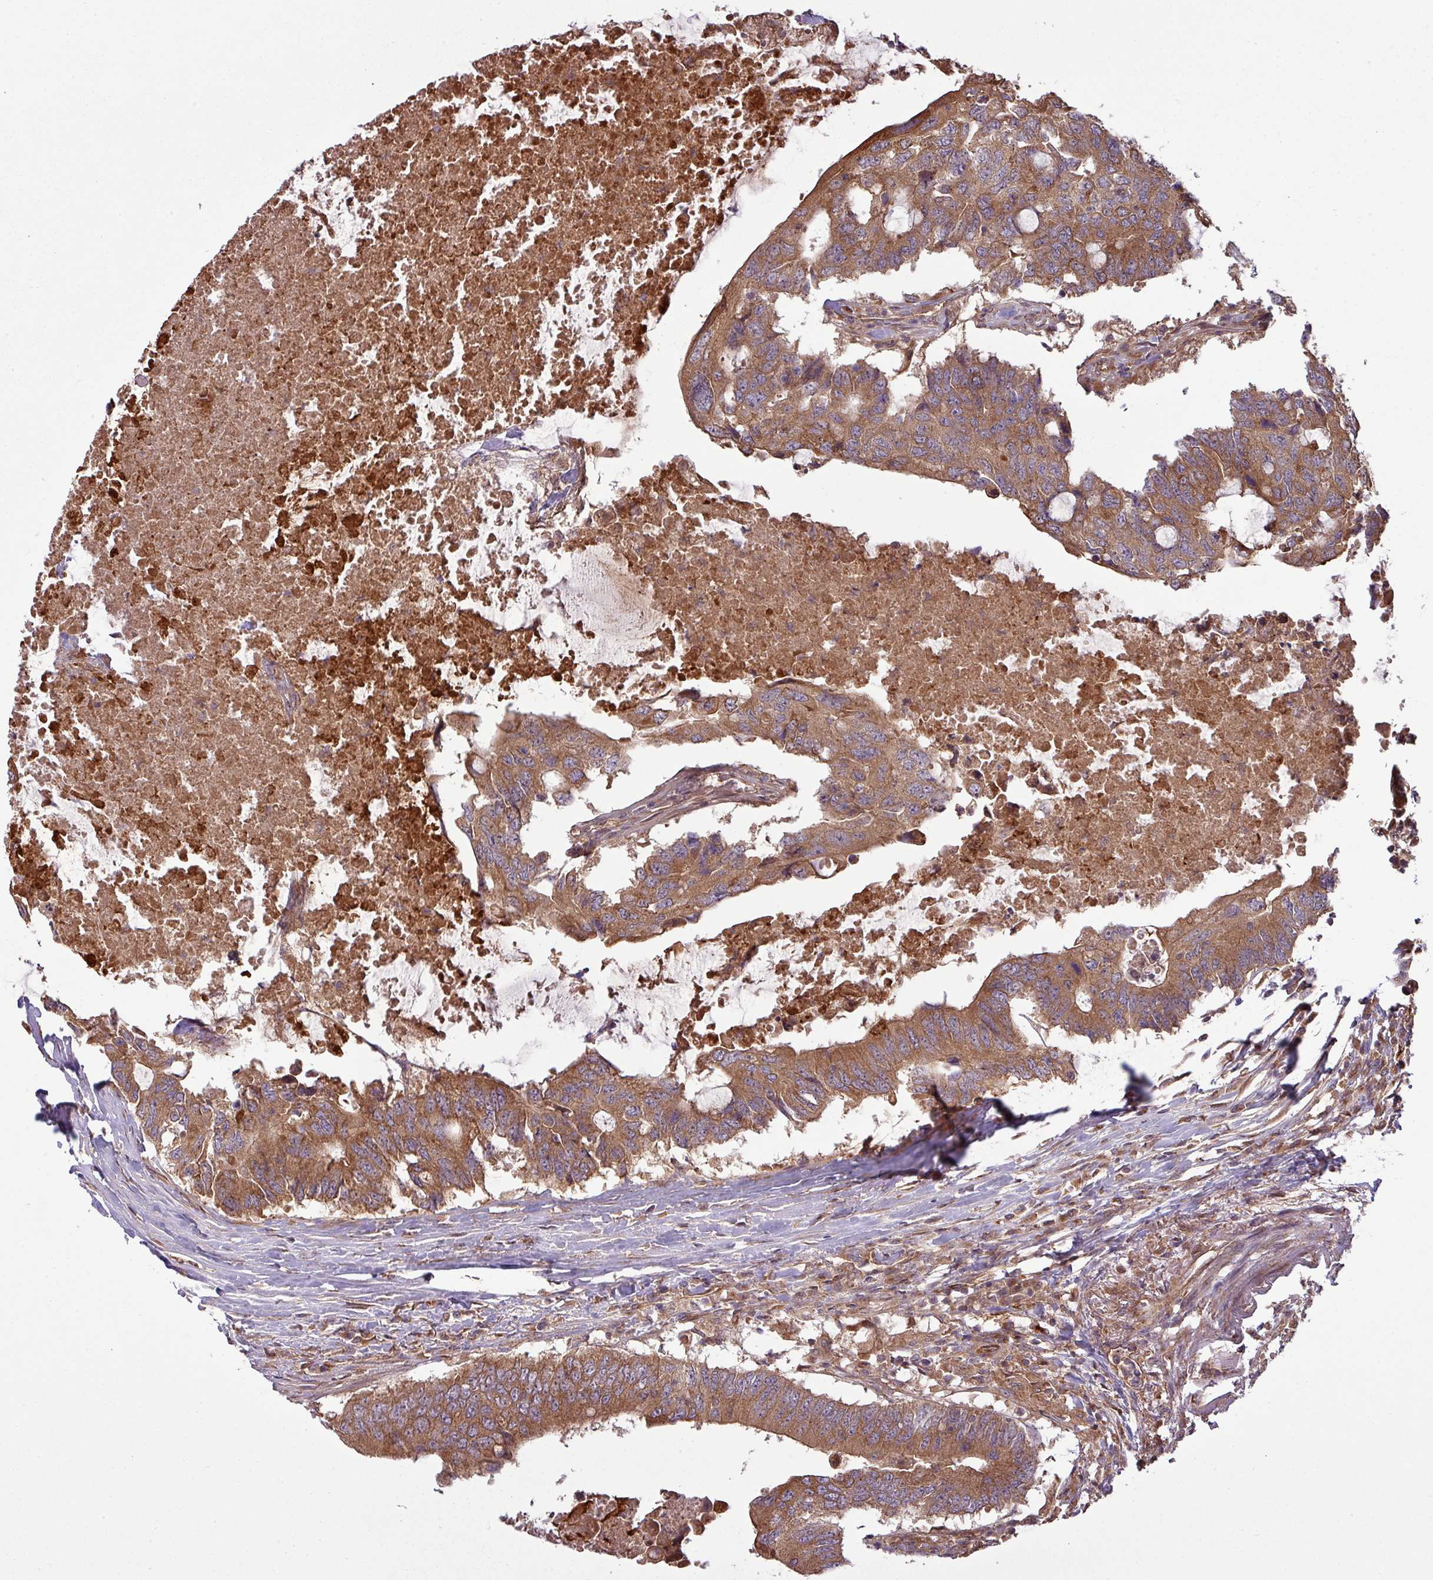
{"staining": {"intensity": "moderate", "quantity": ">75%", "location": "cytoplasmic/membranous"}, "tissue": "colorectal cancer", "cell_type": "Tumor cells", "image_type": "cancer", "snomed": [{"axis": "morphology", "description": "Adenocarcinoma, NOS"}, {"axis": "topography", "description": "Colon"}], "caption": "Immunohistochemistry (IHC) staining of colorectal cancer (adenocarcinoma), which reveals medium levels of moderate cytoplasmic/membranous expression in approximately >75% of tumor cells indicating moderate cytoplasmic/membranous protein positivity. The staining was performed using DAB (brown) for protein detection and nuclei were counterstained in hematoxylin (blue).", "gene": "SNRNP25", "patient": {"sex": "male", "age": 71}}